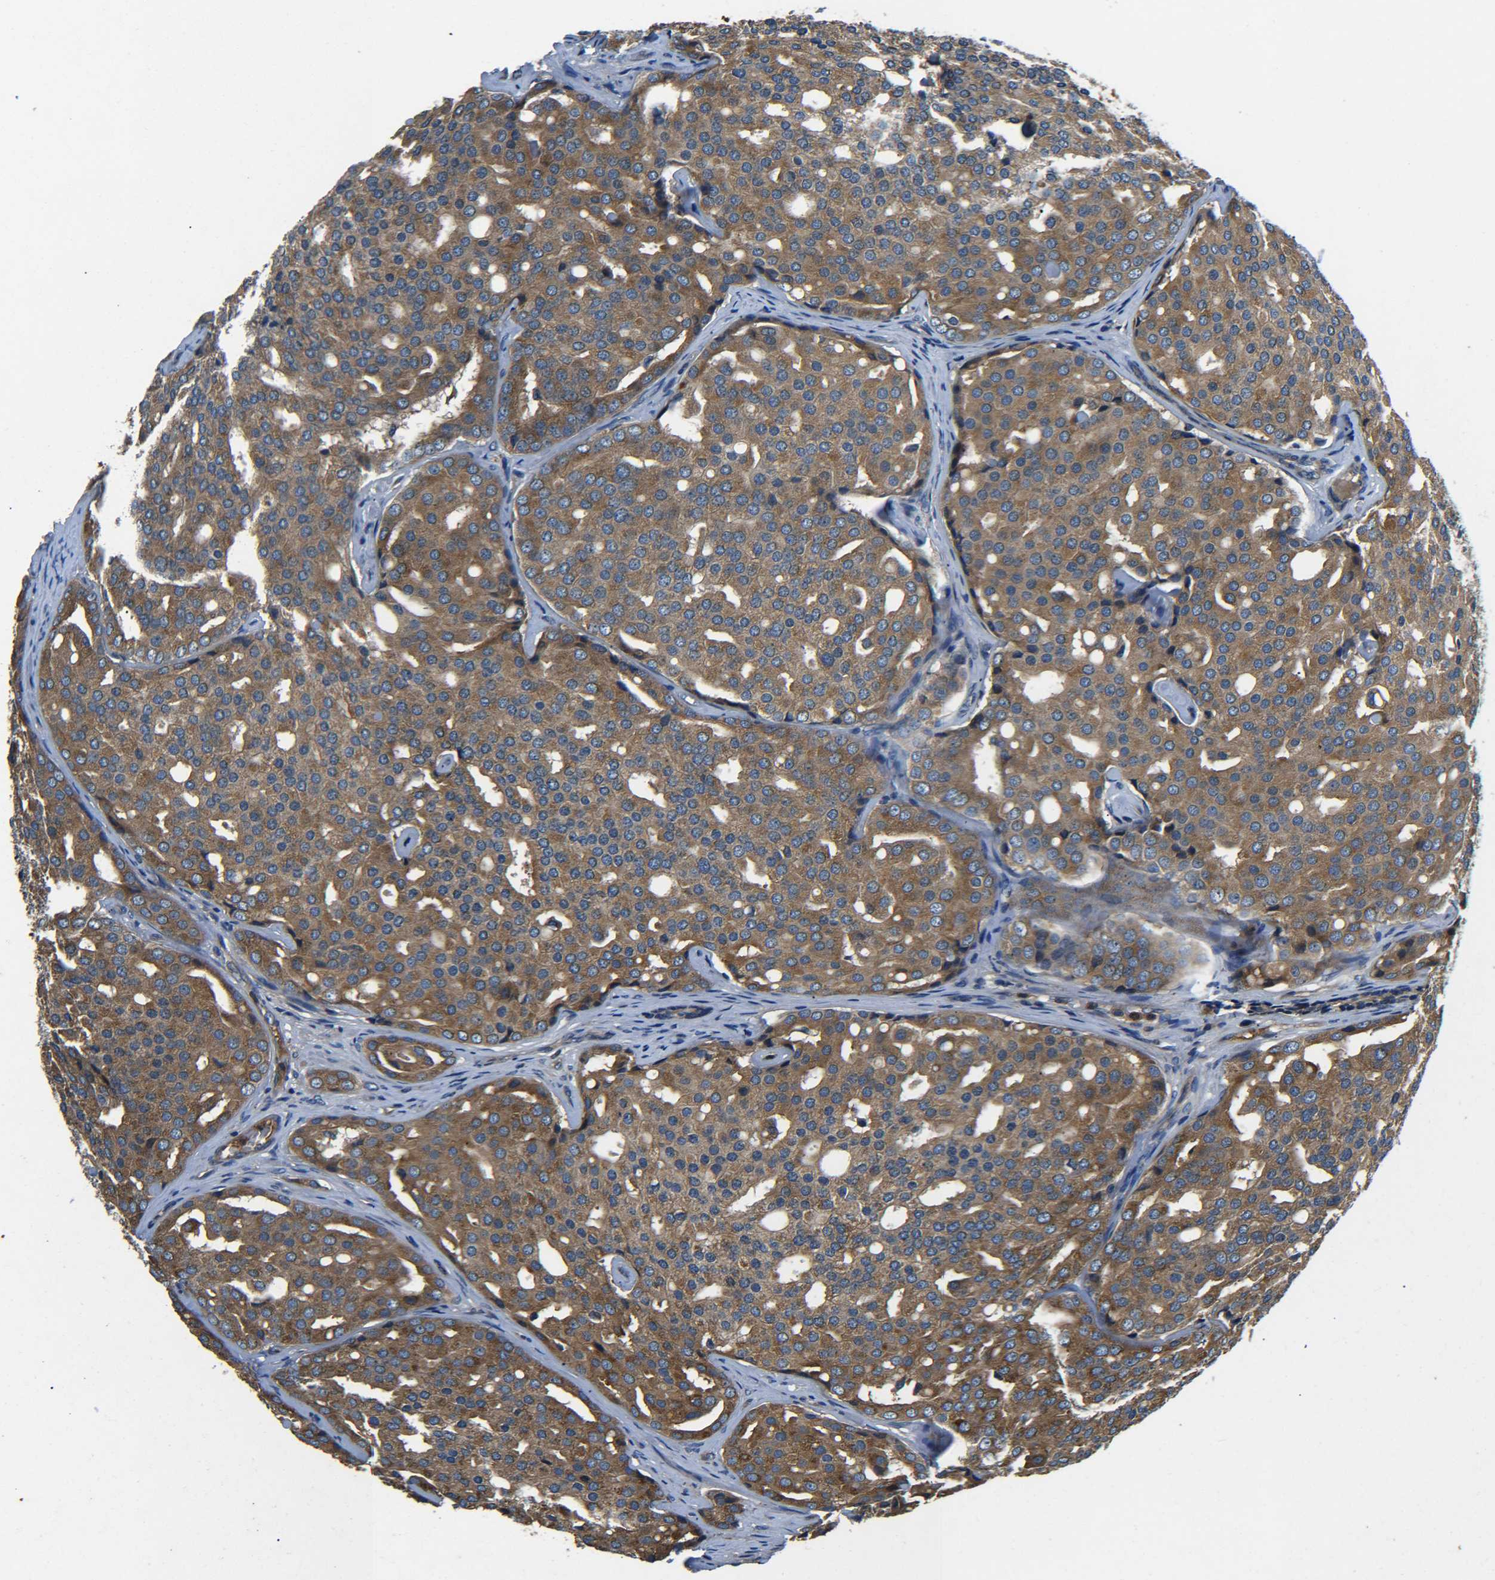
{"staining": {"intensity": "moderate", "quantity": ">75%", "location": "cytoplasmic/membranous"}, "tissue": "prostate cancer", "cell_type": "Tumor cells", "image_type": "cancer", "snomed": [{"axis": "morphology", "description": "Adenocarcinoma, High grade"}, {"axis": "topography", "description": "Prostate"}], "caption": "A brown stain highlights moderate cytoplasmic/membranous expression of a protein in high-grade adenocarcinoma (prostate) tumor cells.", "gene": "RAB1B", "patient": {"sex": "male", "age": 64}}